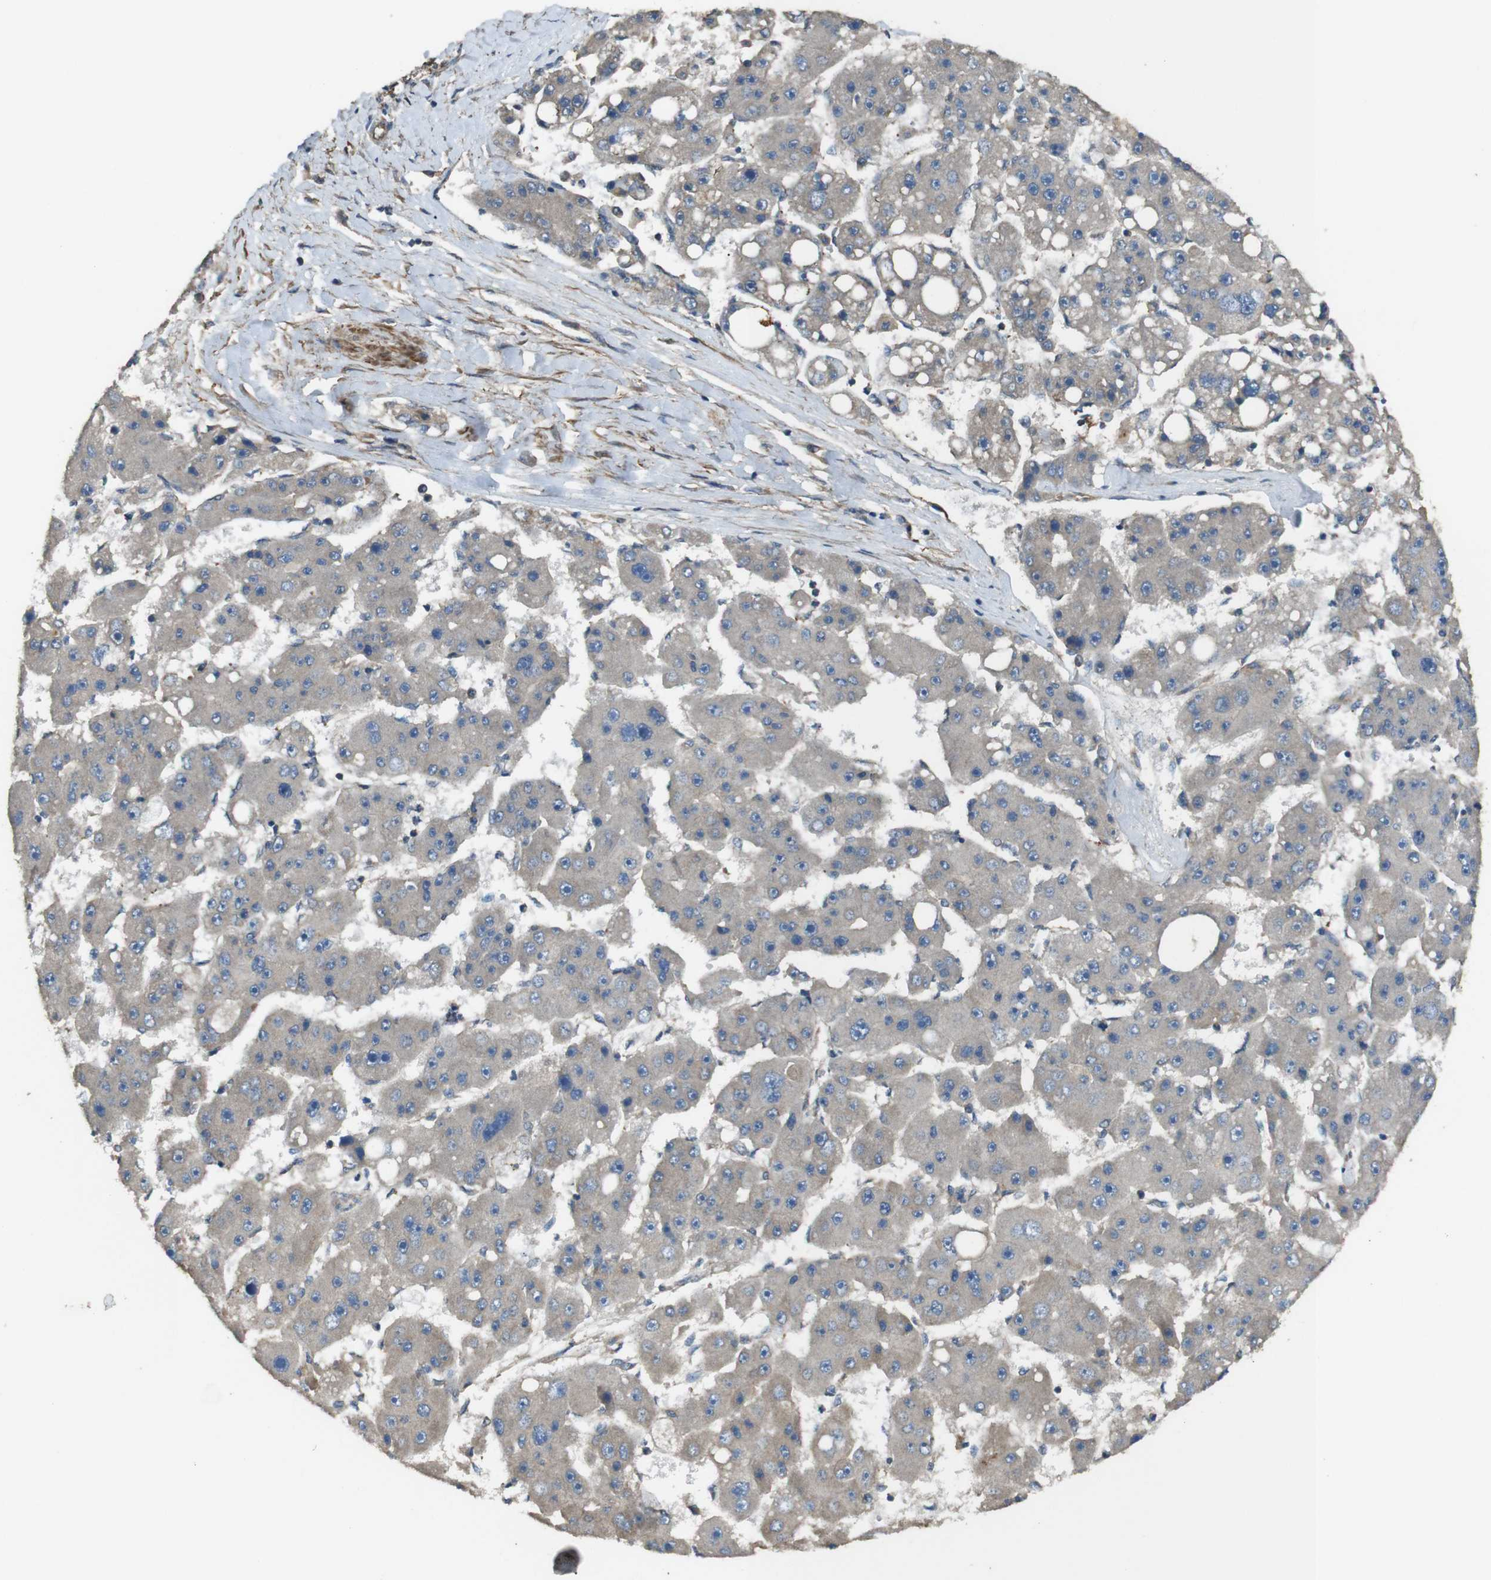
{"staining": {"intensity": "negative", "quantity": "none", "location": "none"}, "tissue": "liver cancer", "cell_type": "Tumor cells", "image_type": "cancer", "snomed": [{"axis": "morphology", "description": "Carcinoma, Hepatocellular, NOS"}, {"axis": "topography", "description": "Liver"}], "caption": "A high-resolution histopathology image shows immunohistochemistry (IHC) staining of liver cancer, which demonstrates no significant positivity in tumor cells. The staining was performed using DAB (3,3'-diaminobenzidine) to visualize the protein expression in brown, while the nuclei were stained in blue with hematoxylin (Magnification: 20x).", "gene": "FUT2", "patient": {"sex": "female", "age": 61}}